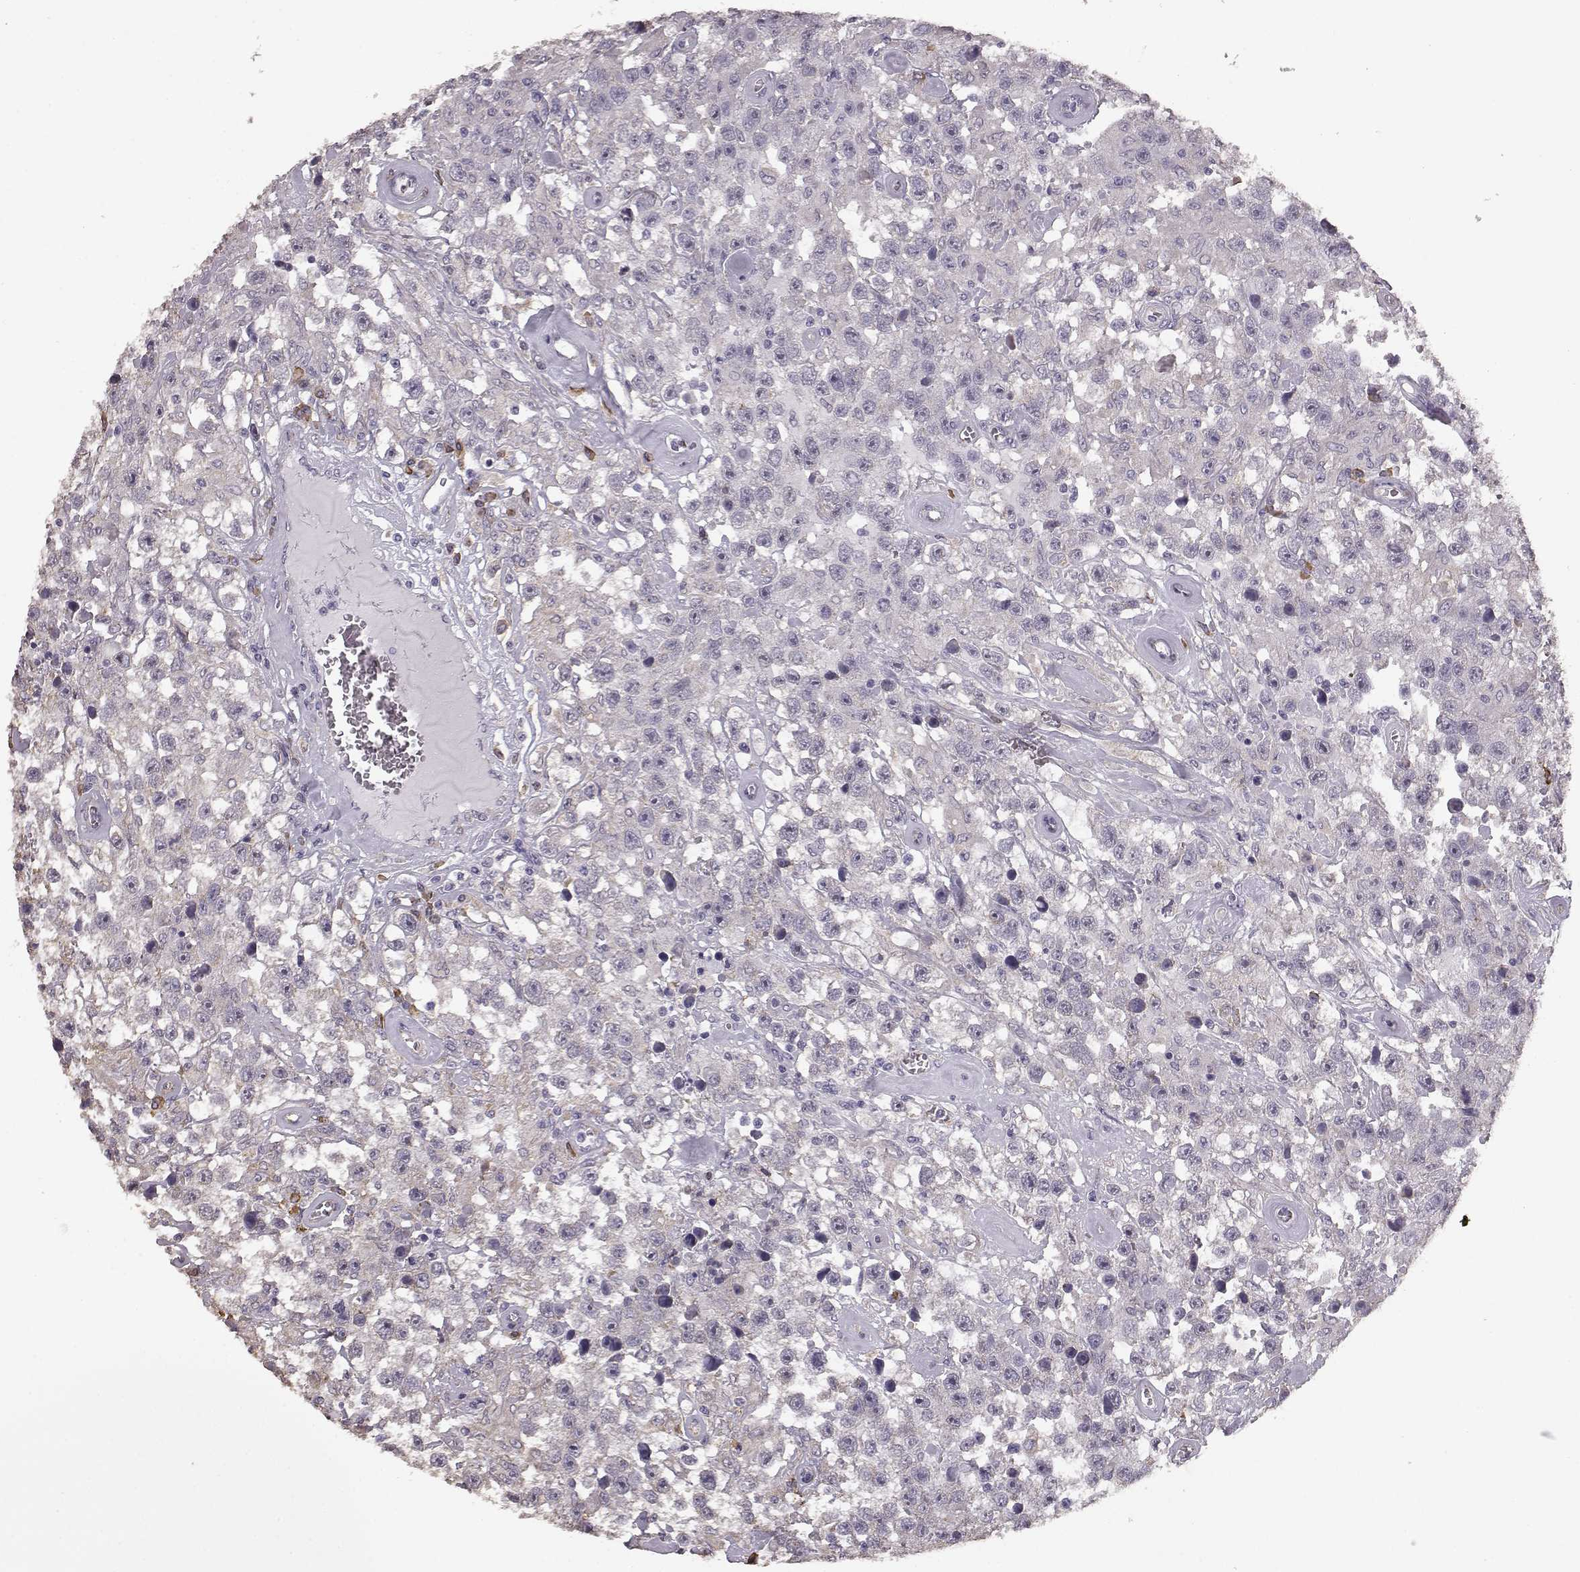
{"staining": {"intensity": "negative", "quantity": "none", "location": "none"}, "tissue": "testis cancer", "cell_type": "Tumor cells", "image_type": "cancer", "snomed": [{"axis": "morphology", "description": "Seminoma, NOS"}, {"axis": "topography", "description": "Testis"}], "caption": "A high-resolution histopathology image shows IHC staining of seminoma (testis), which displays no significant expression in tumor cells.", "gene": "GABRG3", "patient": {"sex": "male", "age": 43}}